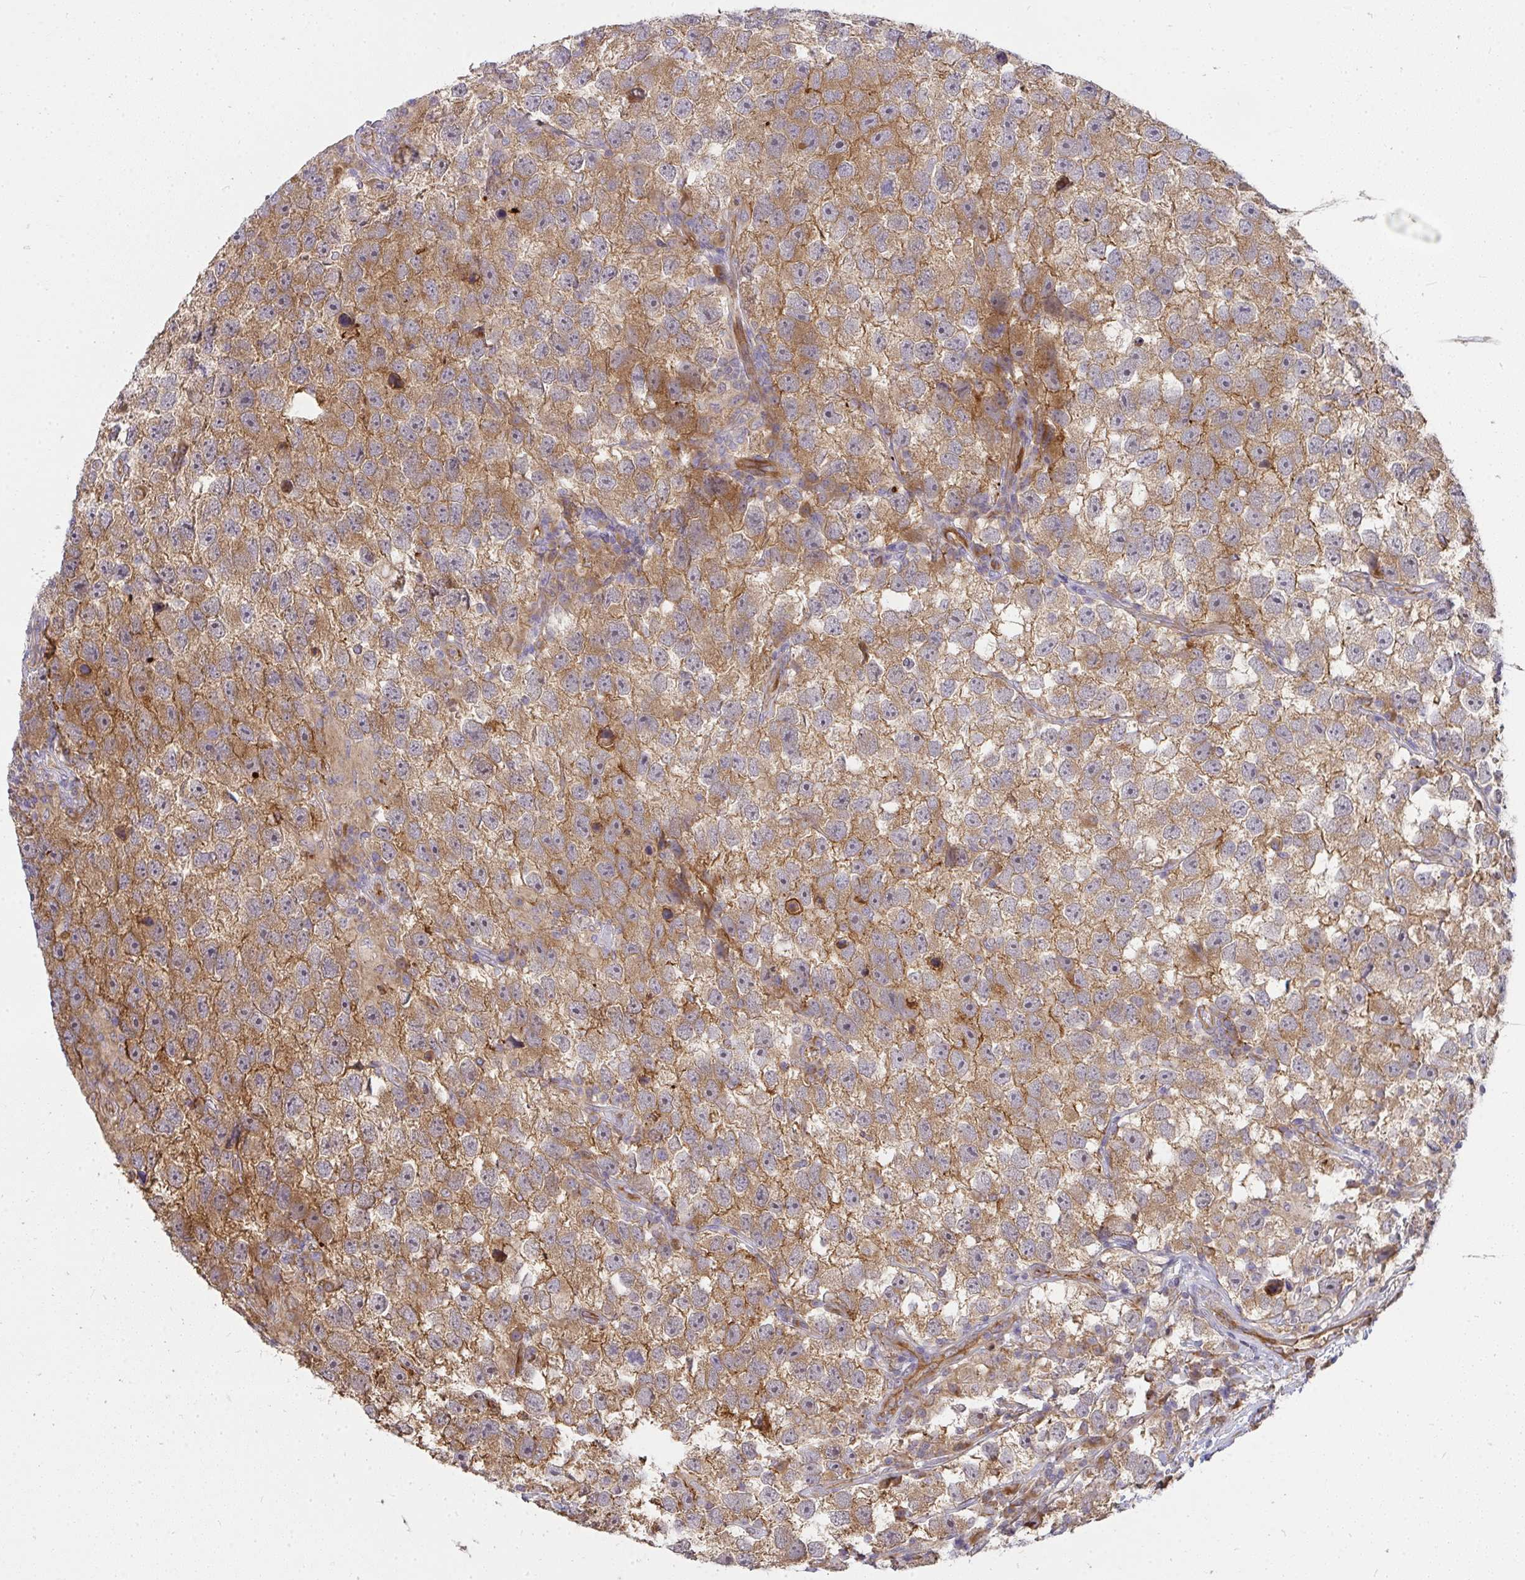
{"staining": {"intensity": "moderate", "quantity": ">75%", "location": "cytoplasmic/membranous"}, "tissue": "testis cancer", "cell_type": "Tumor cells", "image_type": "cancer", "snomed": [{"axis": "morphology", "description": "Seminoma, NOS"}, {"axis": "topography", "description": "Testis"}], "caption": "Moderate cytoplasmic/membranous expression is appreciated in approximately >75% of tumor cells in testis seminoma.", "gene": "B4GALT6", "patient": {"sex": "male", "age": 26}}